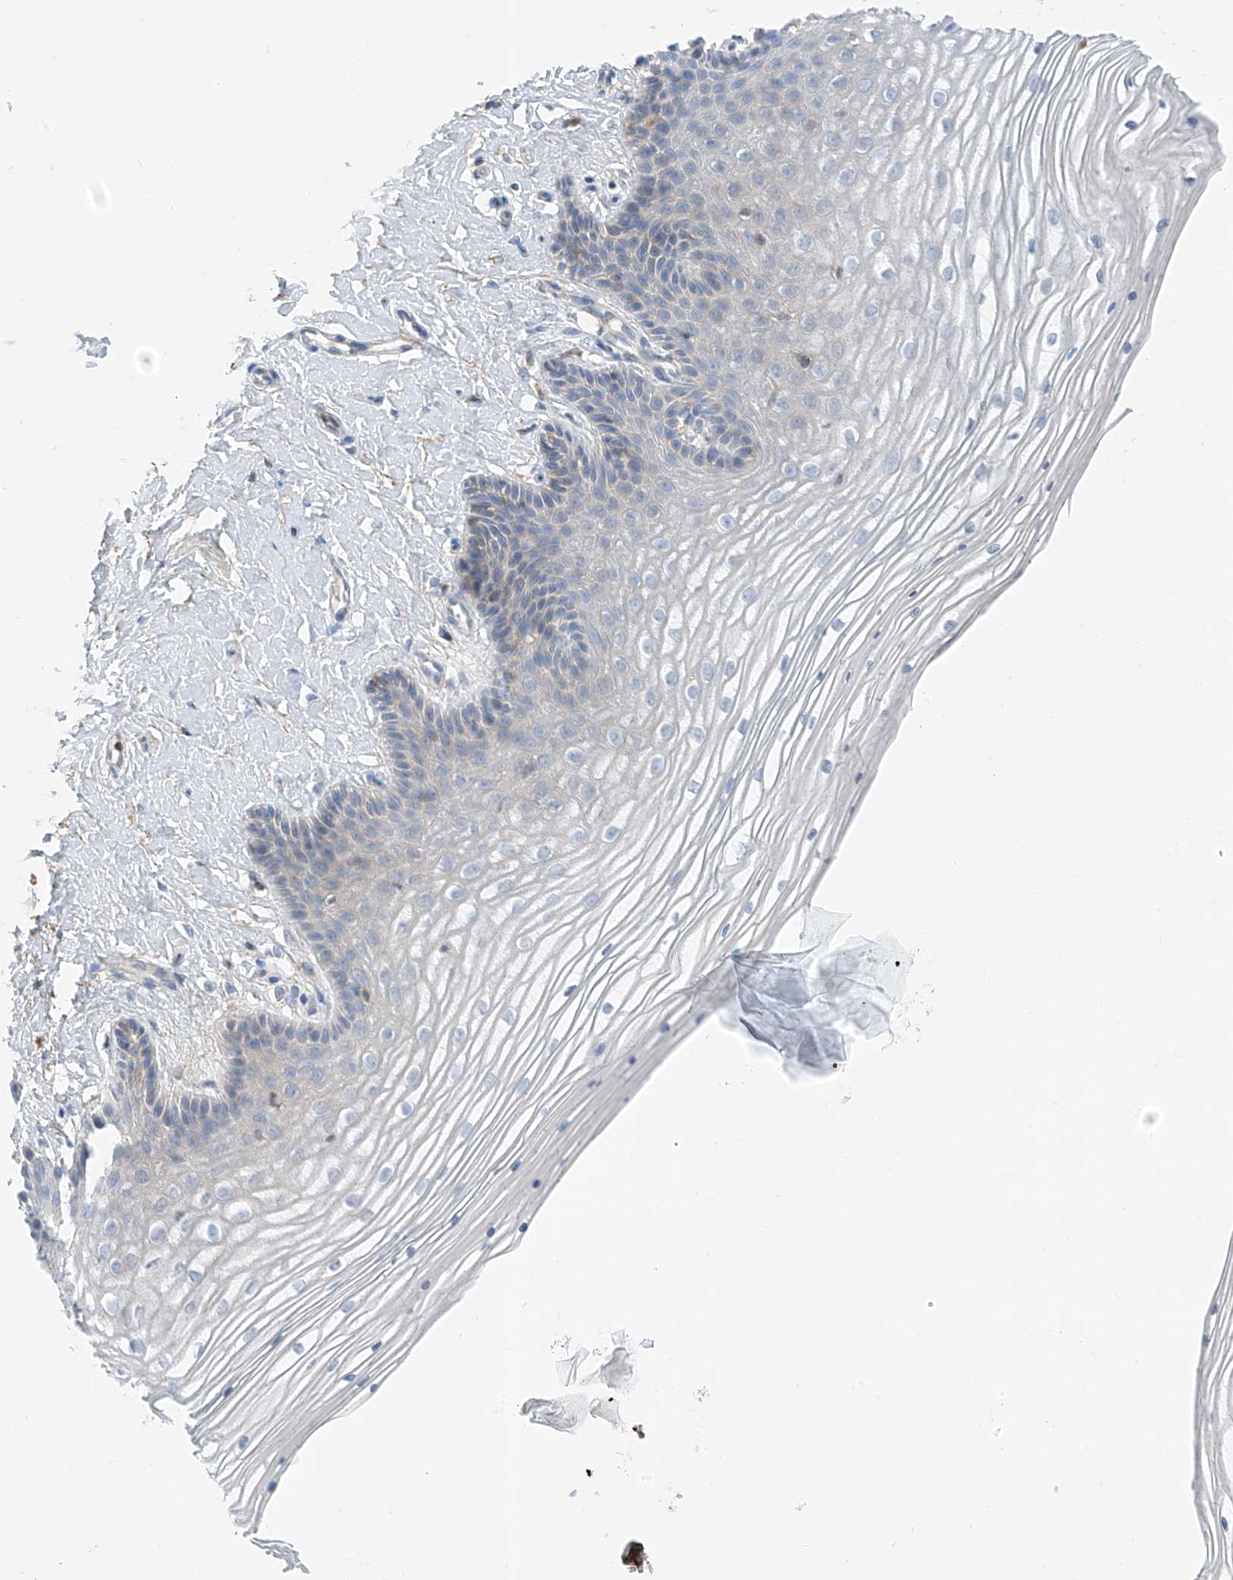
{"staining": {"intensity": "negative", "quantity": "none", "location": "none"}, "tissue": "vagina", "cell_type": "Squamous epithelial cells", "image_type": "normal", "snomed": [{"axis": "morphology", "description": "Normal tissue, NOS"}, {"axis": "topography", "description": "Vagina"}, {"axis": "topography", "description": "Cervix"}], "caption": "This is a histopathology image of immunohistochemistry staining of benign vagina, which shows no positivity in squamous epithelial cells. (DAB immunohistochemistry visualized using brightfield microscopy, high magnification).", "gene": "NALCN", "patient": {"sex": "female", "age": 40}}